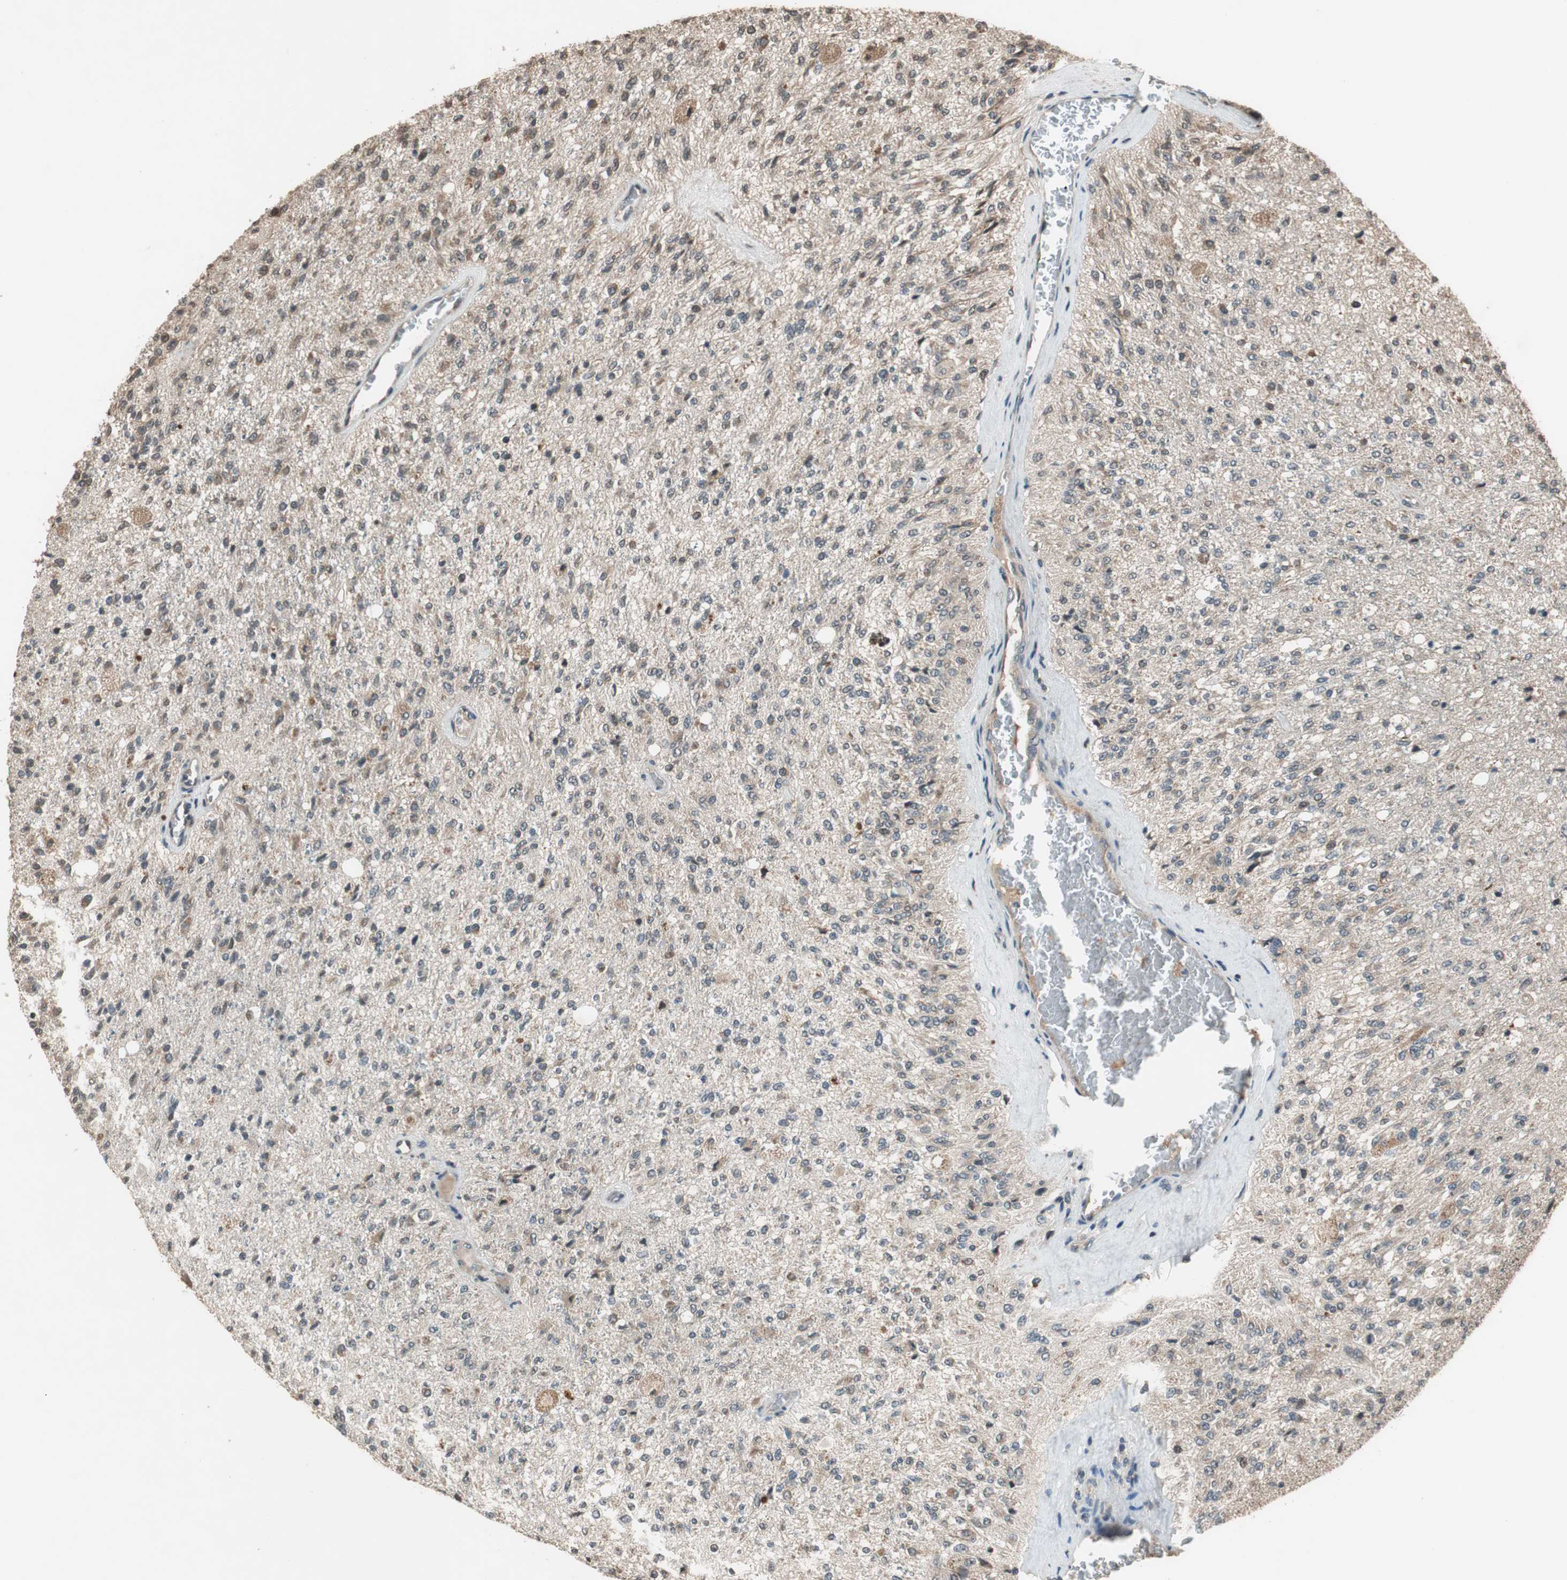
{"staining": {"intensity": "weak", "quantity": "<25%", "location": "cytoplasmic/membranous"}, "tissue": "glioma", "cell_type": "Tumor cells", "image_type": "cancer", "snomed": [{"axis": "morphology", "description": "Normal tissue, NOS"}, {"axis": "morphology", "description": "Glioma, malignant, High grade"}, {"axis": "topography", "description": "Cerebral cortex"}], "caption": "Tumor cells are negative for brown protein staining in malignant glioma (high-grade).", "gene": "TMEM230", "patient": {"sex": "male", "age": 77}}